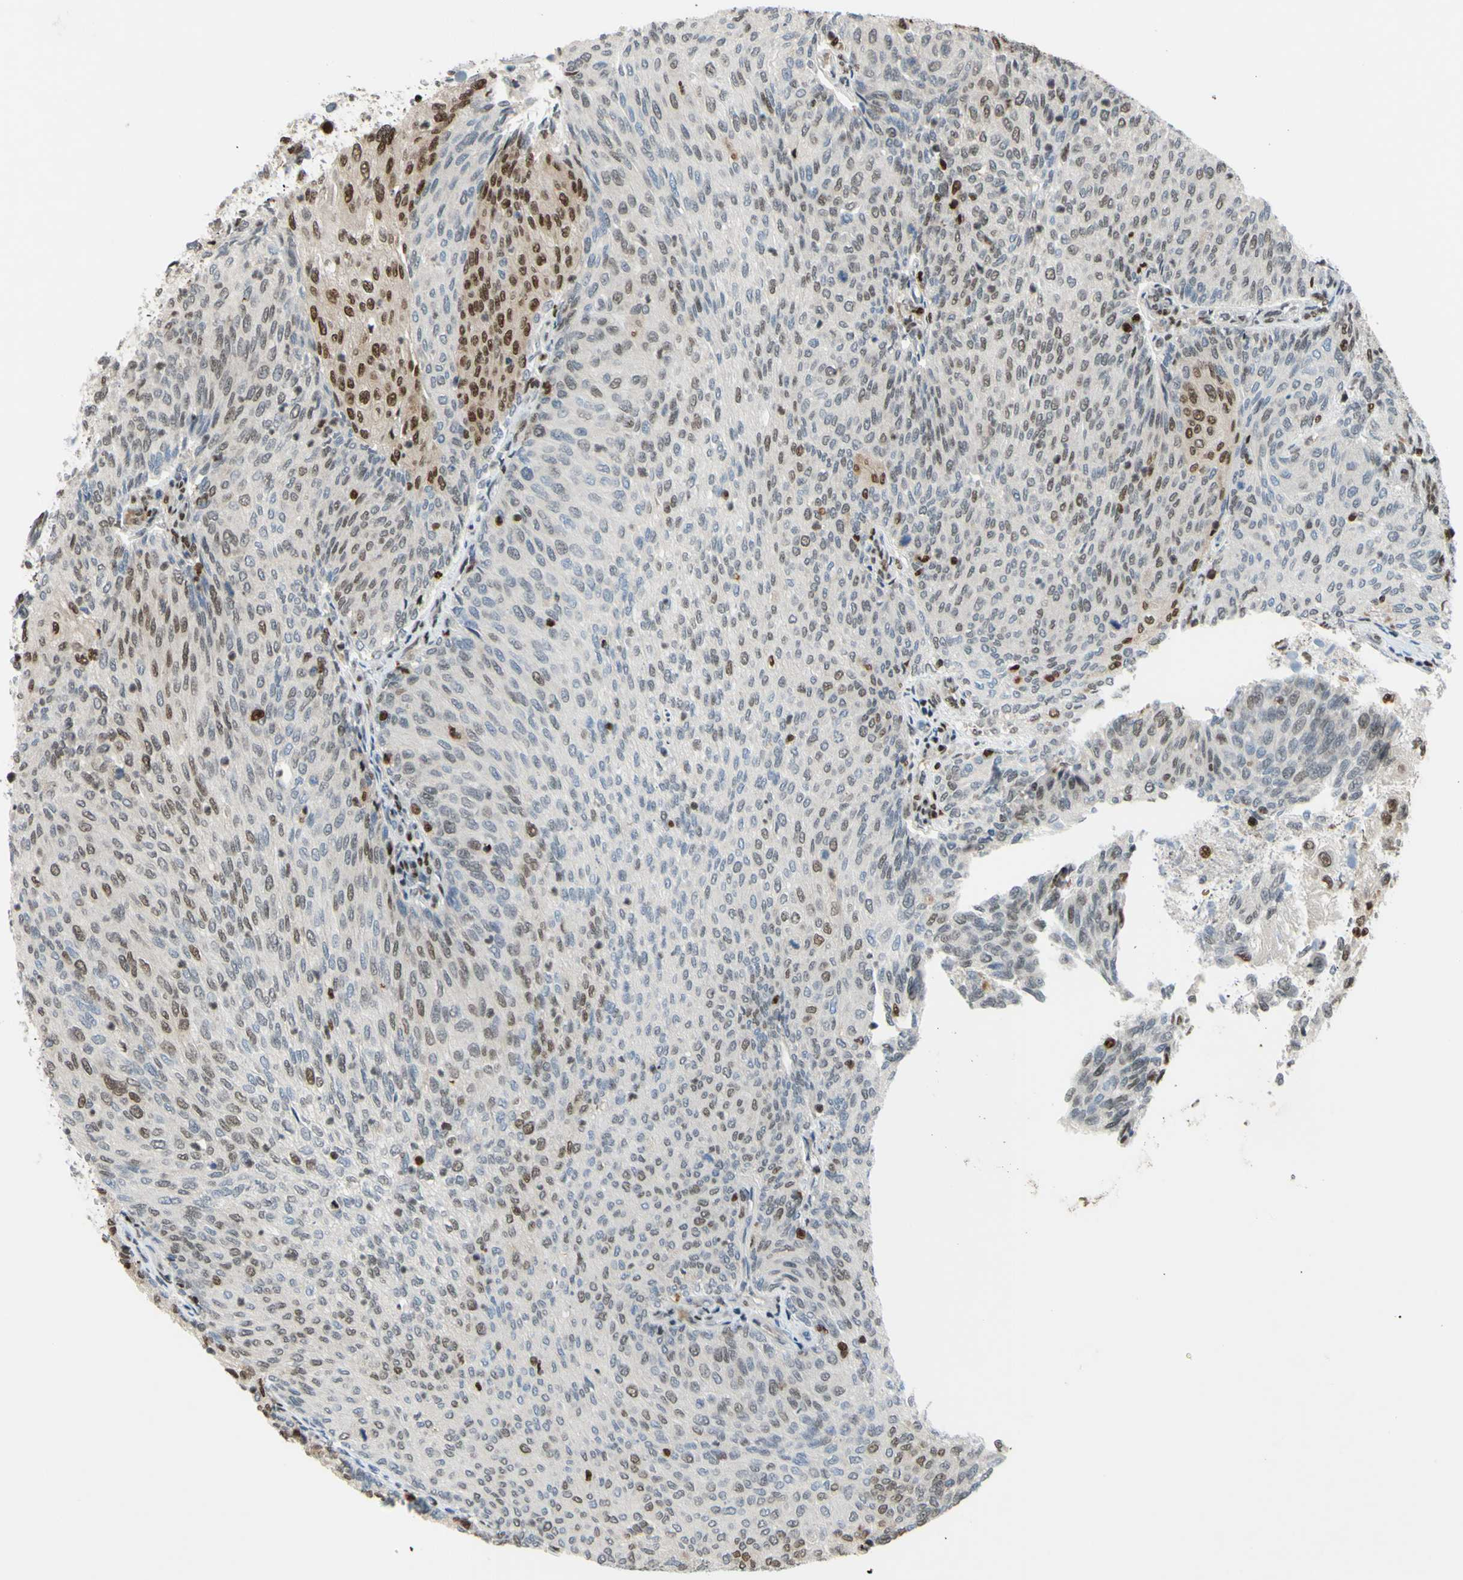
{"staining": {"intensity": "negative", "quantity": "none", "location": "none"}, "tissue": "urothelial cancer", "cell_type": "Tumor cells", "image_type": "cancer", "snomed": [{"axis": "morphology", "description": "Urothelial carcinoma, Low grade"}, {"axis": "topography", "description": "Urinary bladder"}], "caption": "Immunohistochemistry (IHC) image of neoplastic tissue: human urothelial carcinoma (low-grade) stained with DAB demonstrates no significant protein staining in tumor cells.", "gene": "FKBP5", "patient": {"sex": "female", "age": 79}}